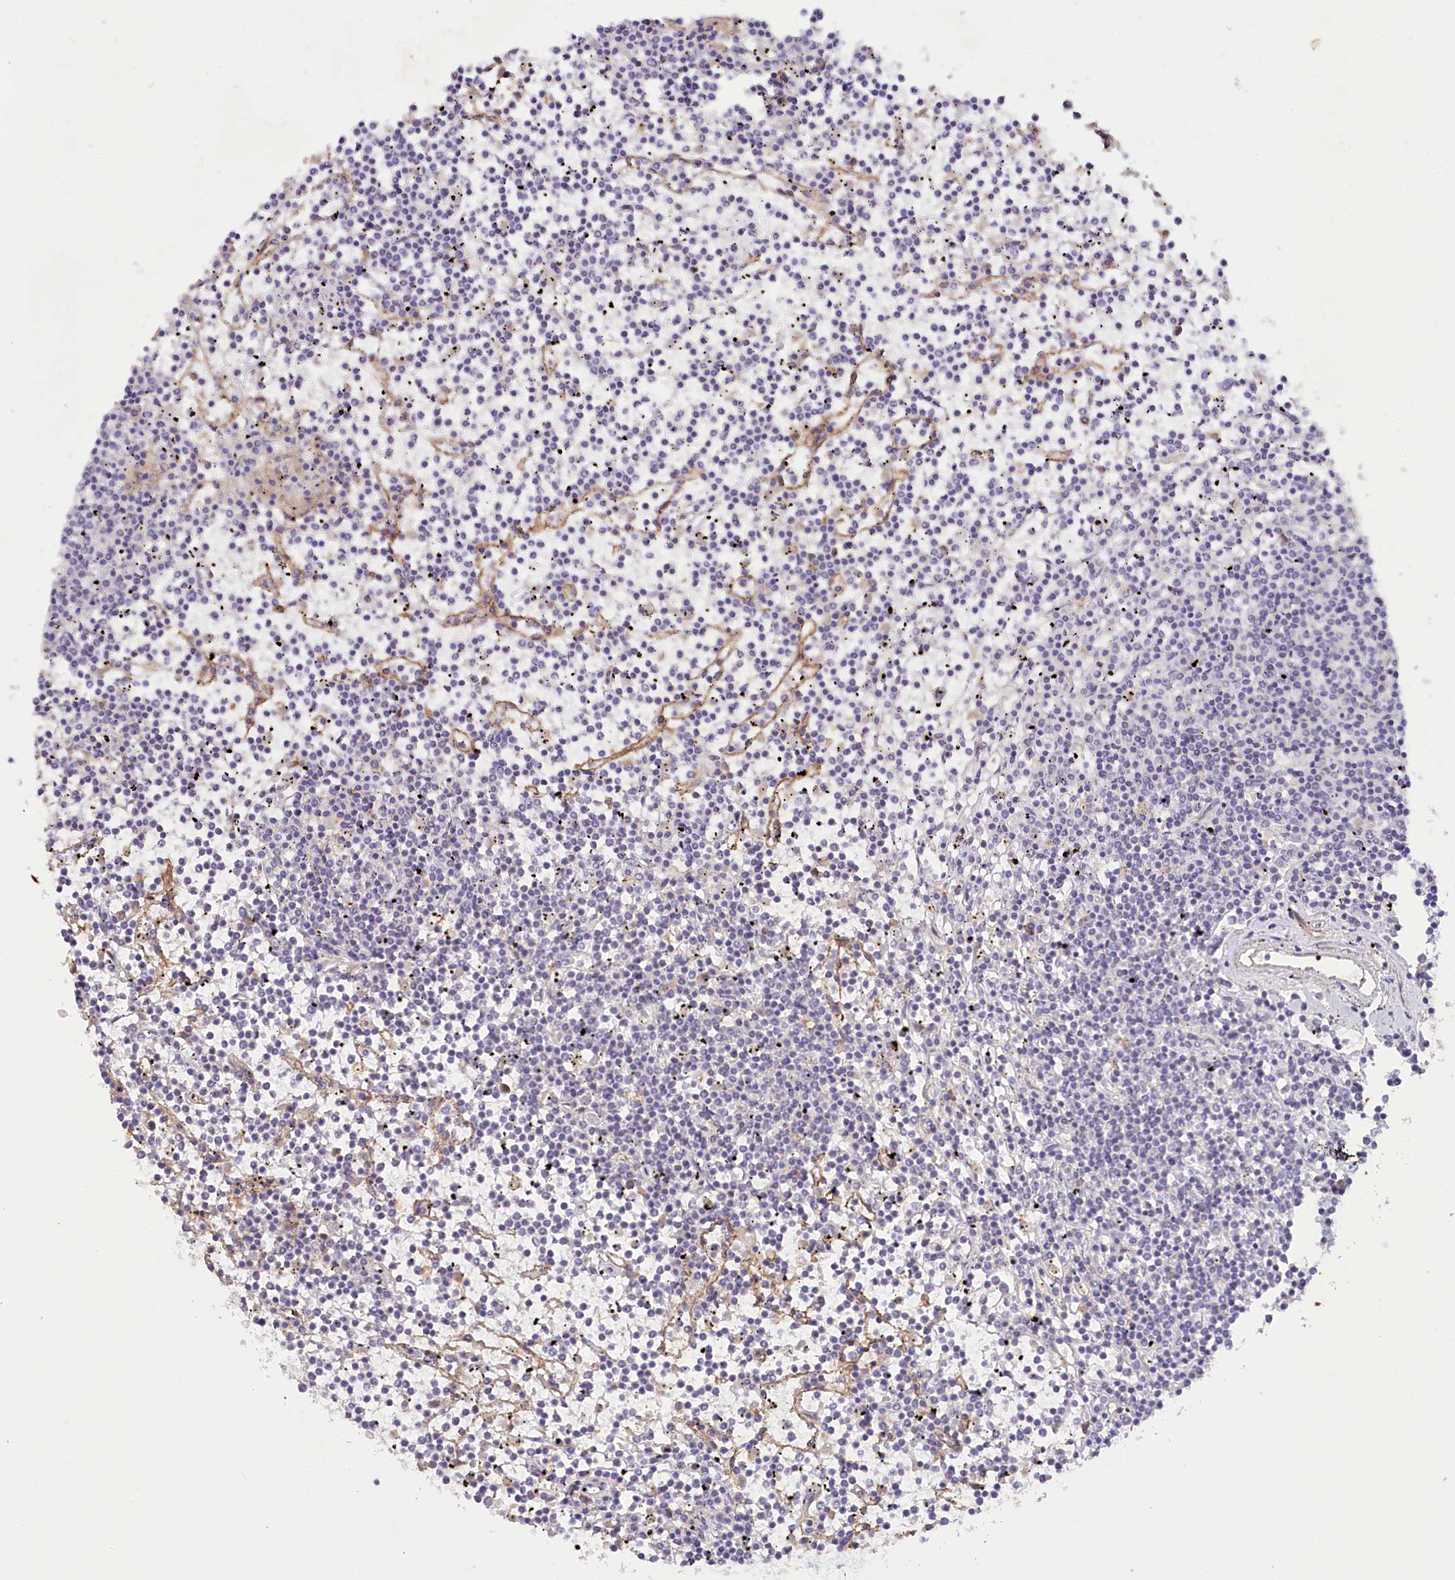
{"staining": {"intensity": "negative", "quantity": "none", "location": "none"}, "tissue": "lymphoma", "cell_type": "Tumor cells", "image_type": "cancer", "snomed": [{"axis": "morphology", "description": "Malignant lymphoma, non-Hodgkin's type, Low grade"}, {"axis": "topography", "description": "Spleen"}], "caption": "The micrograph reveals no staining of tumor cells in lymphoma.", "gene": "ALDH3B1", "patient": {"sex": "female", "age": 19}}